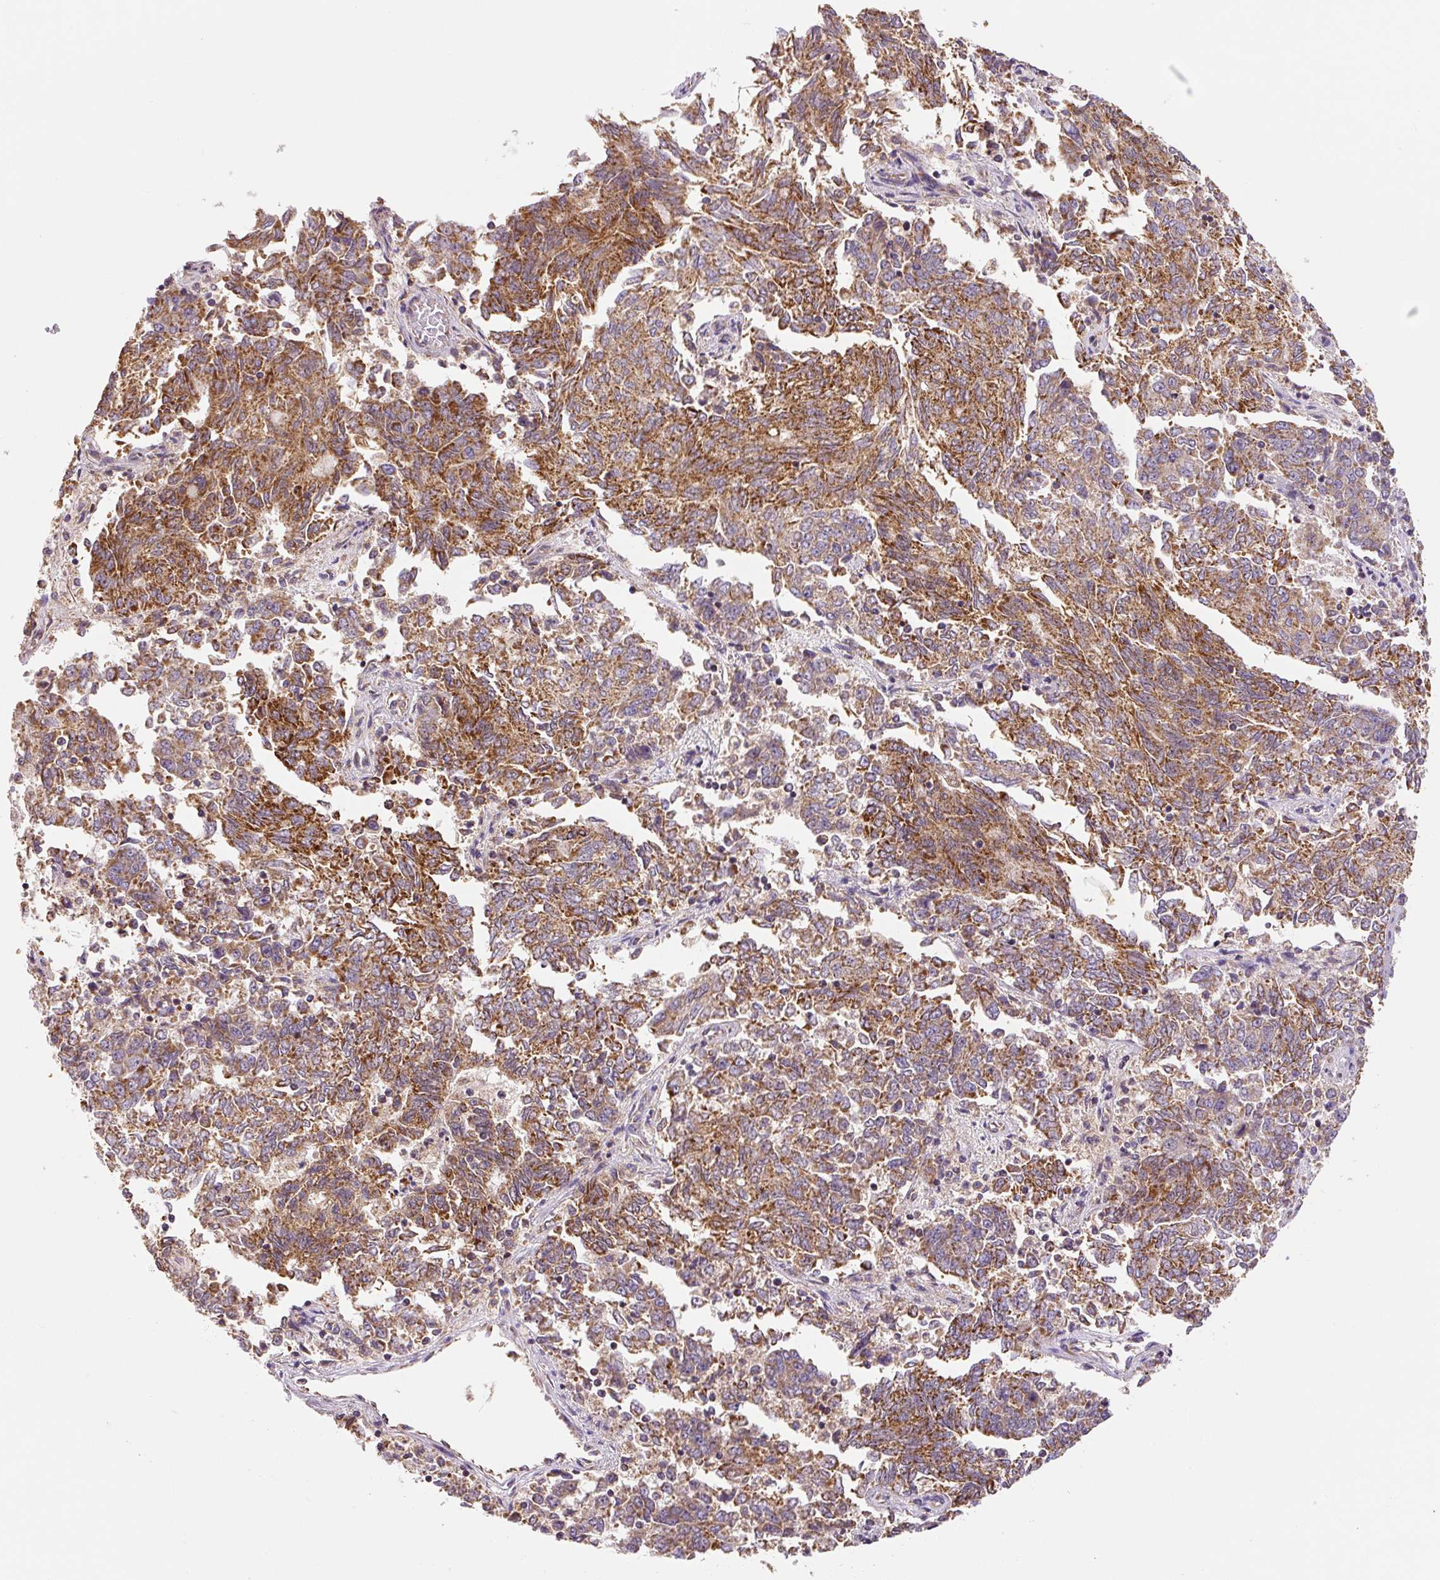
{"staining": {"intensity": "moderate", "quantity": ">75%", "location": "cytoplasmic/membranous"}, "tissue": "endometrial cancer", "cell_type": "Tumor cells", "image_type": "cancer", "snomed": [{"axis": "morphology", "description": "Adenocarcinoma, NOS"}, {"axis": "topography", "description": "Endometrium"}], "caption": "Endometrial adenocarcinoma stained for a protein (brown) demonstrates moderate cytoplasmic/membranous positive positivity in about >75% of tumor cells.", "gene": "MFSD9", "patient": {"sex": "female", "age": 80}}